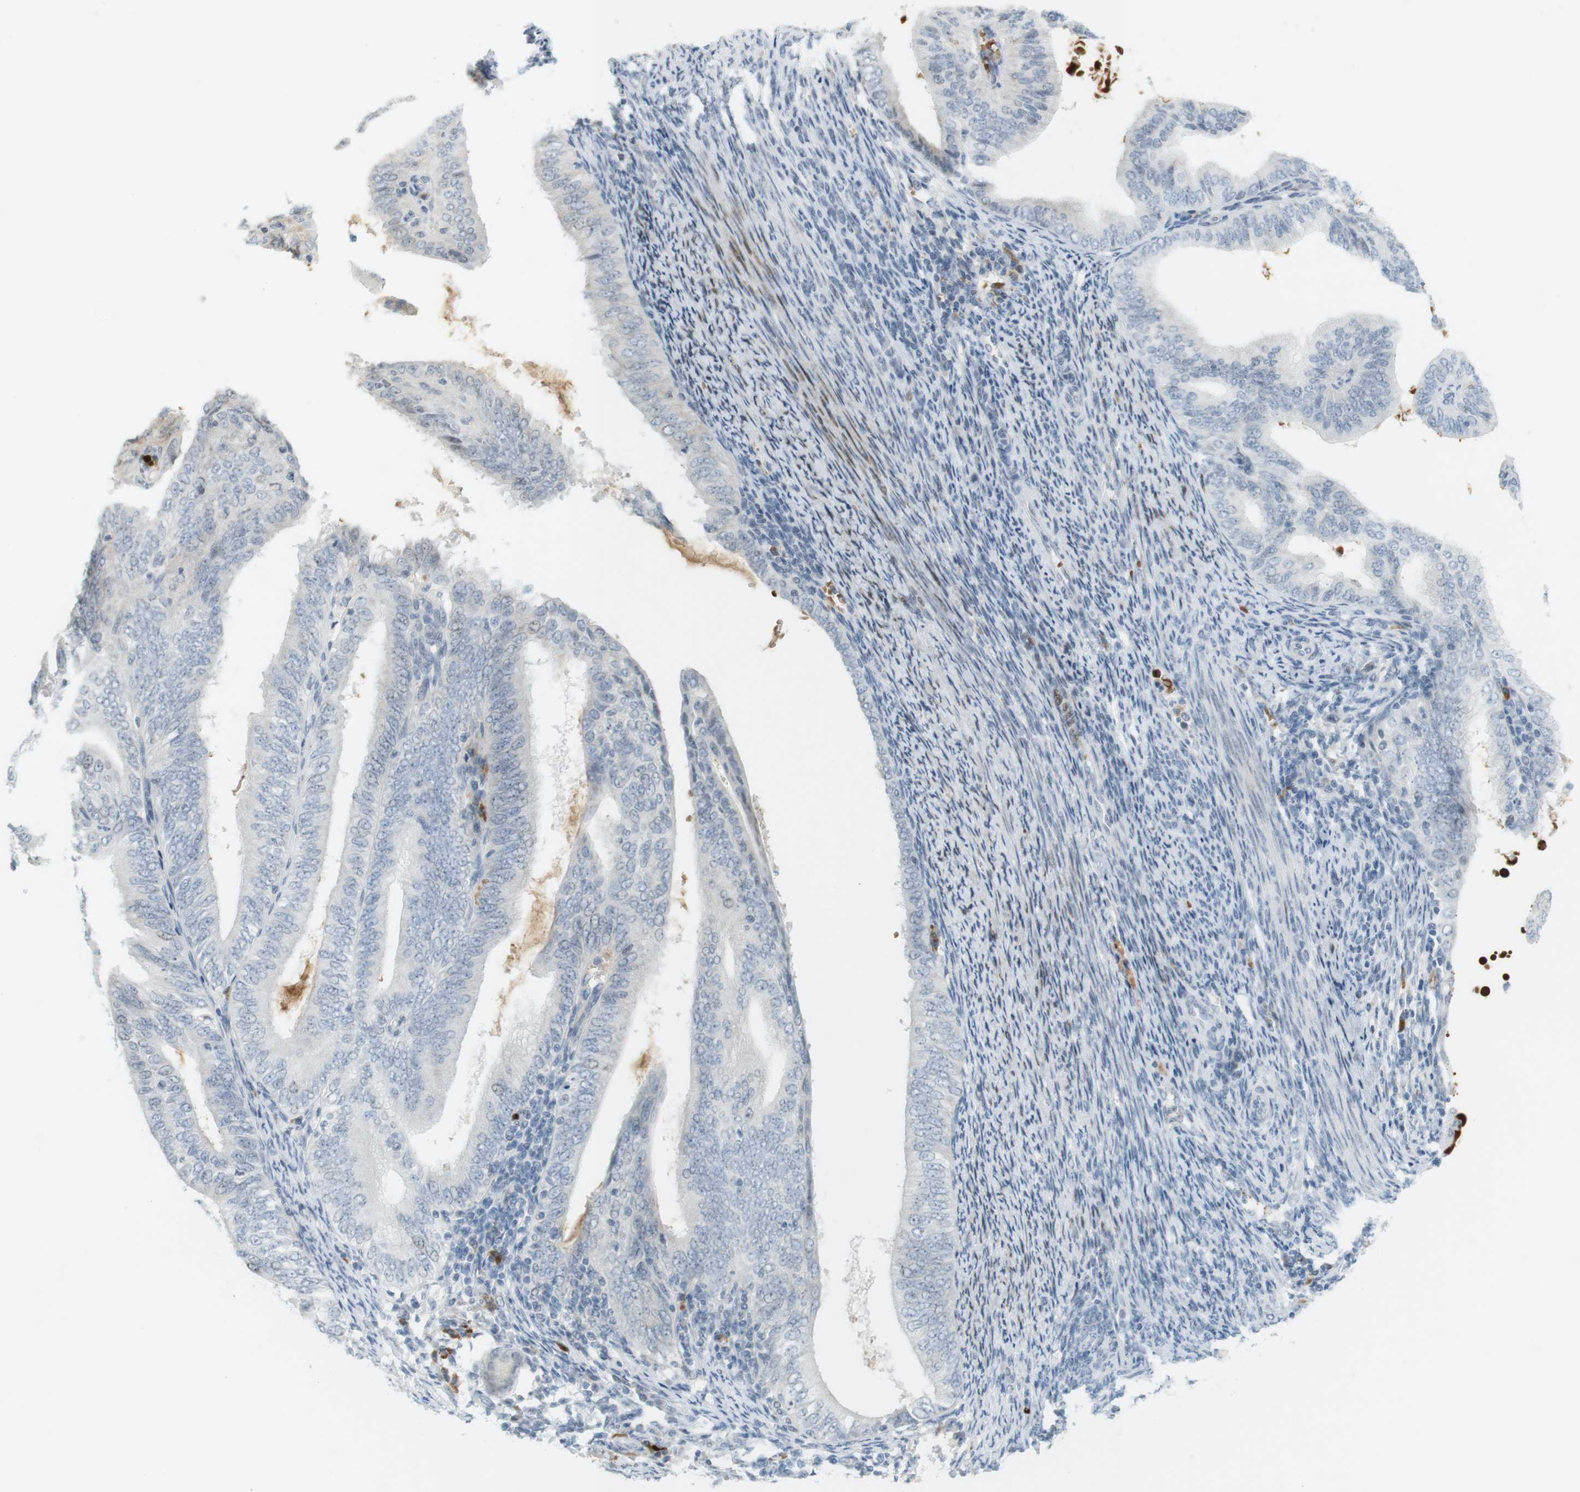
{"staining": {"intensity": "negative", "quantity": "none", "location": "none"}, "tissue": "endometrial cancer", "cell_type": "Tumor cells", "image_type": "cancer", "snomed": [{"axis": "morphology", "description": "Adenocarcinoma, NOS"}, {"axis": "topography", "description": "Endometrium"}], "caption": "An immunohistochemistry micrograph of endometrial cancer is shown. There is no staining in tumor cells of endometrial cancer. (DAB immunohistochemistry (IHC) visualized using brightfield microscopy, high magnification).", "gene": "DMC1", "patient": {"sex": "female", "age": 58}}